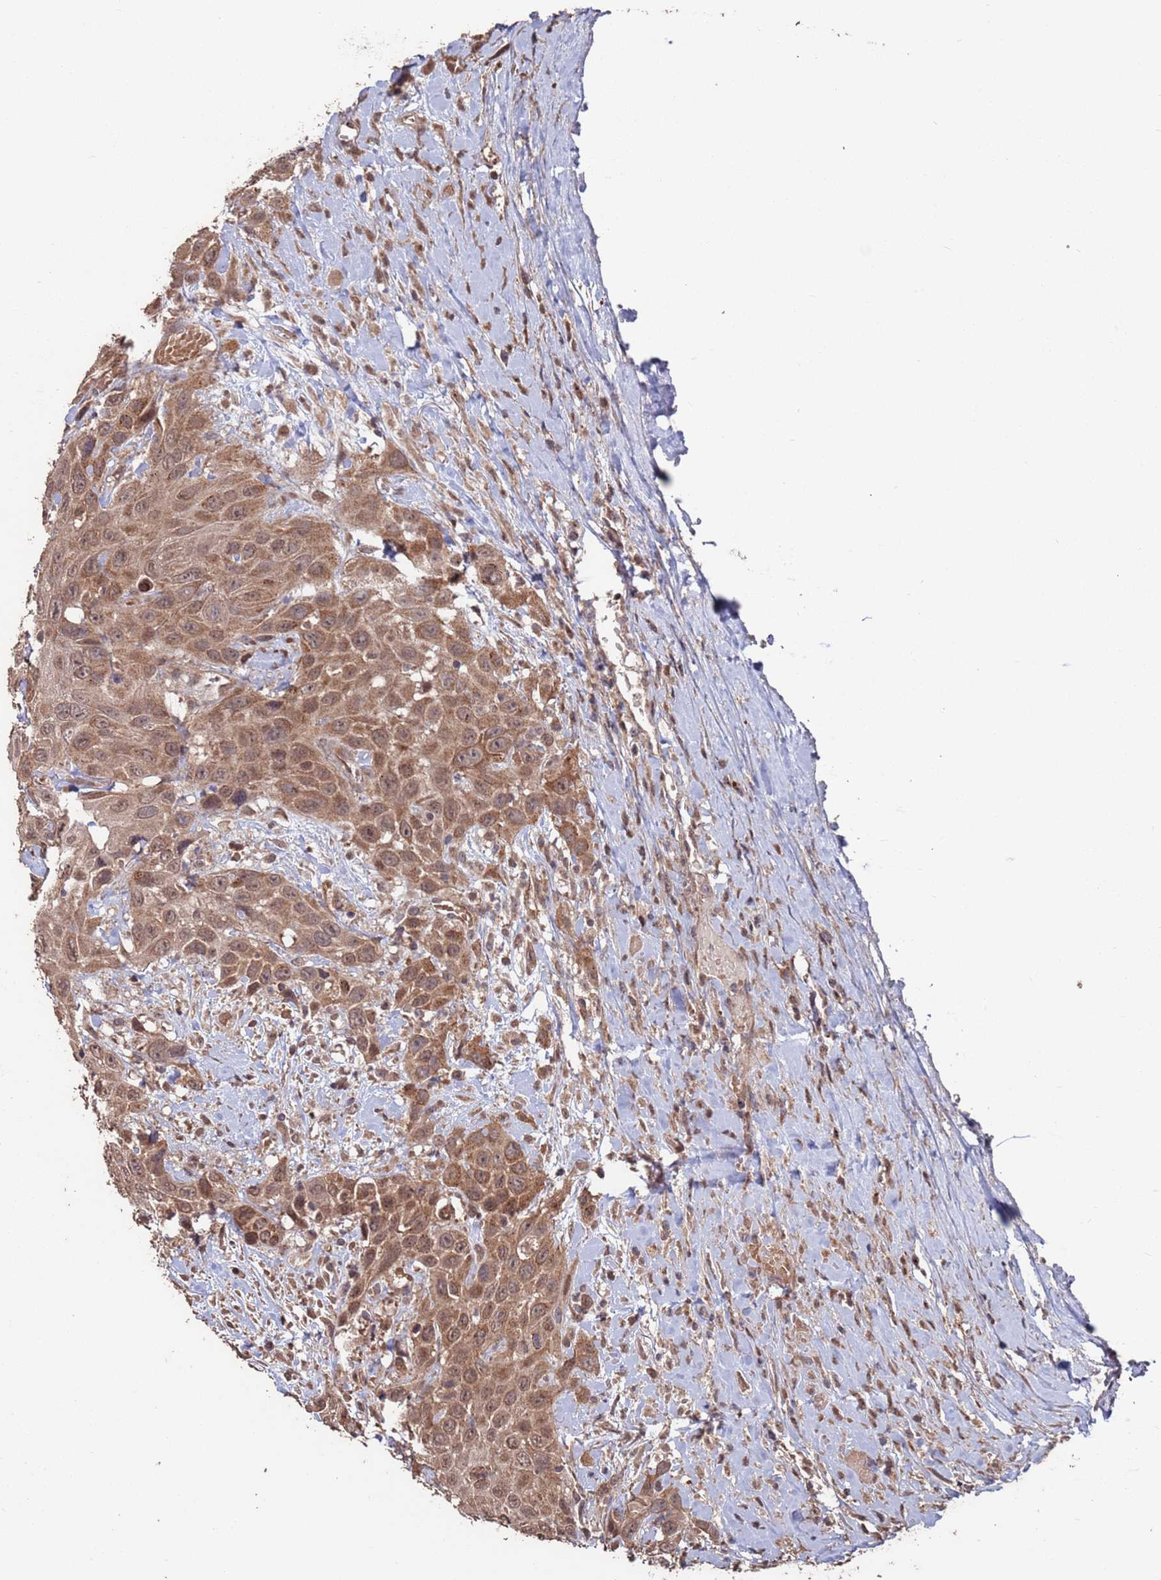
{"staining": {"intensity": "moderate", "quantity": ">75%", "location": "cytoplasmic/membranous,nuclear"}, "tissue": "head and neck cancer", "cell_type": "Tumor cells", "image_type": "cancer", "snomed": [{"axis": "morphology", "description": "Squamous cell carcinoma, NOS"}, {"axis": "topography", "description": "Head-Neck"}], "caption": "Moderate cytoplasmic/membranous and nuclear expression is identified in approximately >75% of tumor cells in head and neck squamous cell carcinoma.", "gene": "PRR7", "patient": {"sex": "male", "age": 81}}